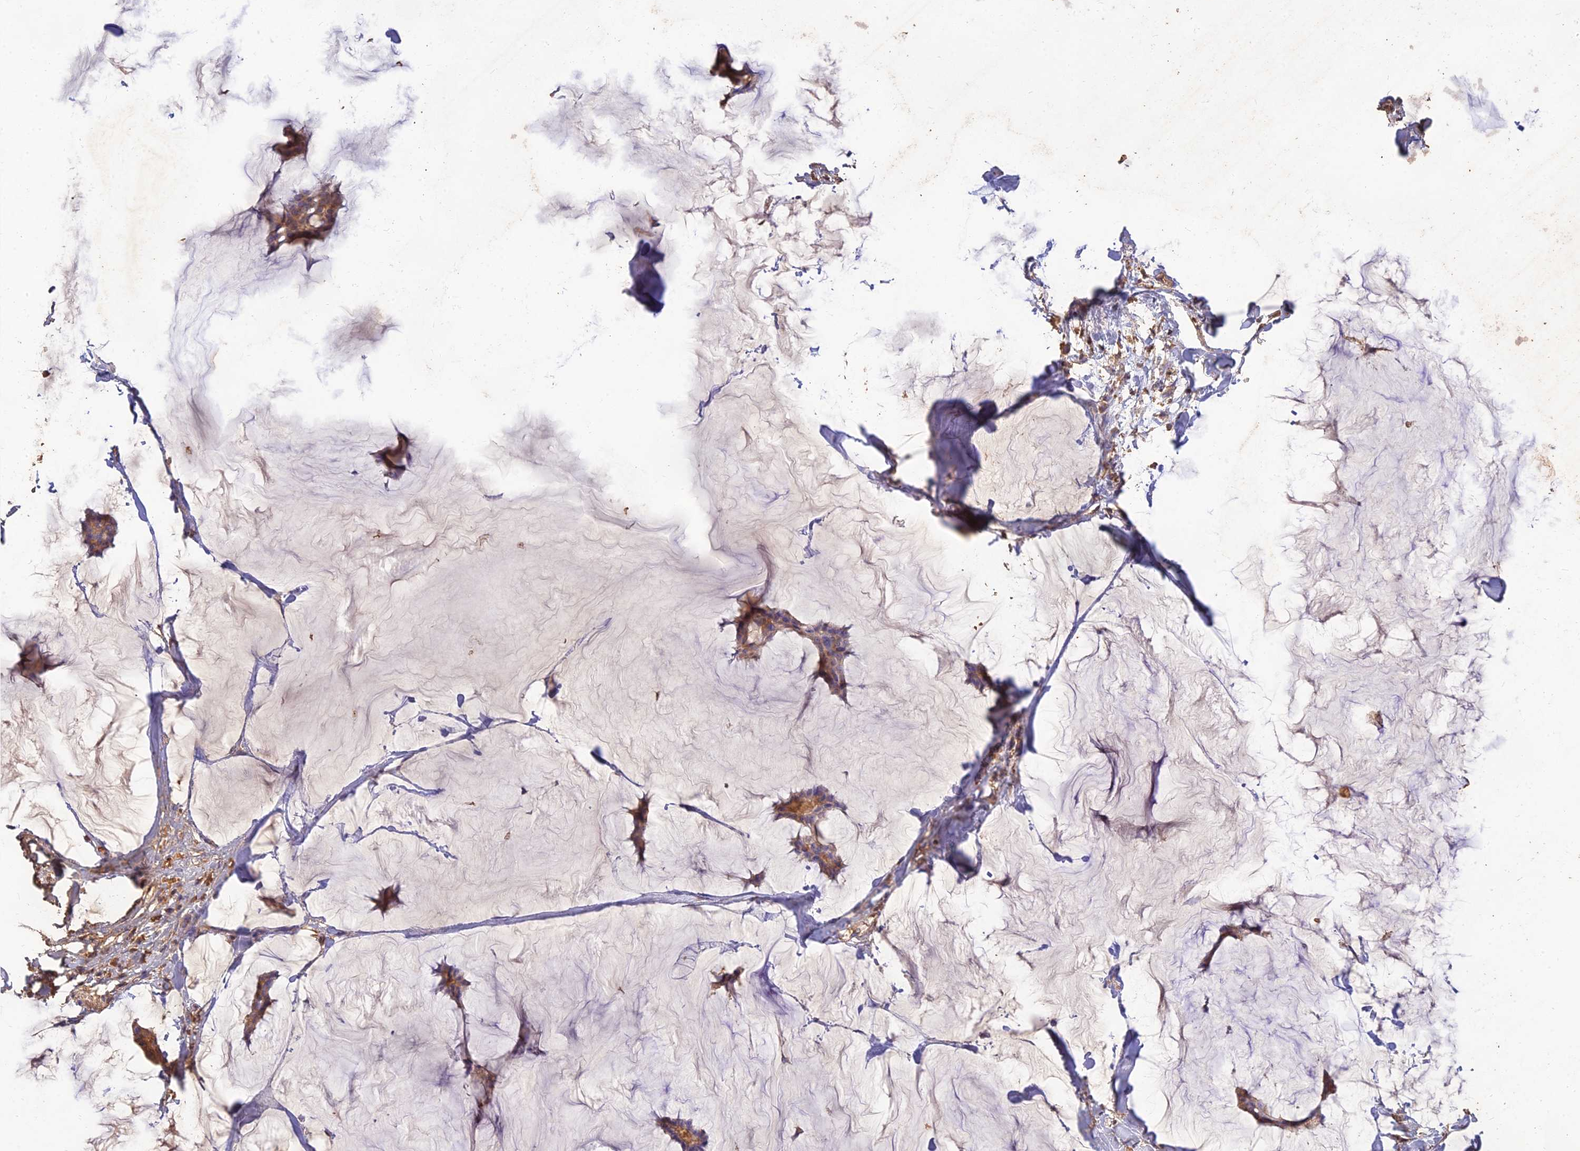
{"staining": {"intensity": "moderate", "quantity": ">75%", "location": "cytoplasmic/membranous"}, "tissue": "breast cancer", "cell_type": "Tumor cells", "image_type": "cancer", "snomed": [{"axis": "morphology", "description": "Duct carcinoma"}, {"axis": "topography", "description": "Breast"}], "caption": "This histopathology image demonstrates IHC staining of human breast cancer (intraductal carcinoma), with medium moderate cytoplasmic/membranous expression in about >75% of tumor cells.", "gene": "ACSM5", "patient": {"sex": "female", "age": 93}}